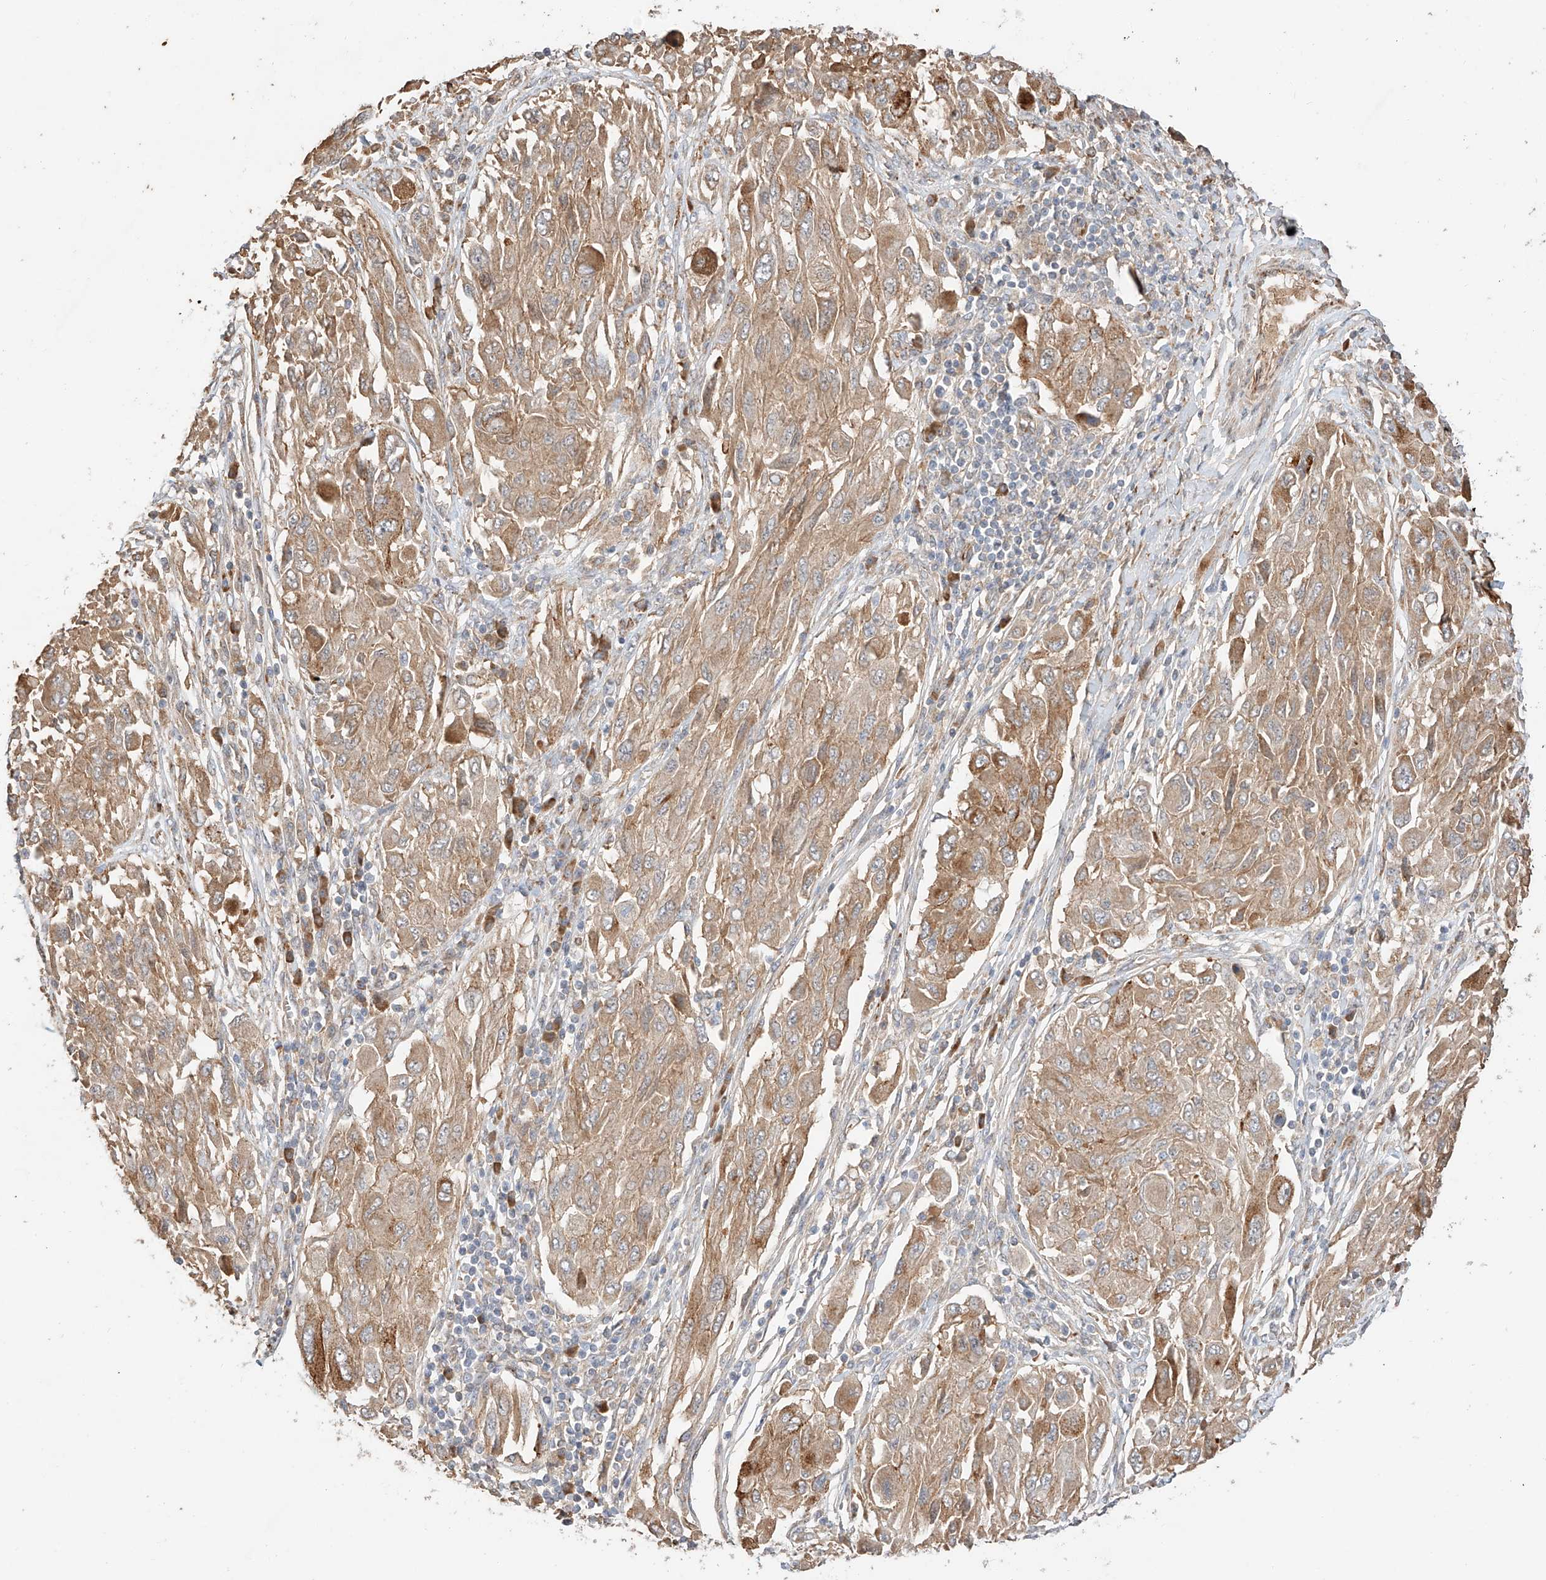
{"staining": {"intensity": "weak", "quantity": ">75%", "location": "cytoplasmic/membranous"}, "tissue": "melanoma", "cell_type": "Tumor cells", "image_type": "cancer", "snomed": [{"axis": "morphology", "description": "Malignant melanoma, NOS"}, {"axis": "topography", "description": "Skin"}], "caption": "This image reveals immunohistochemistry staining of malignant melanoma, with low weak cytoplasmic/membranous positivity in approximately >75% of tumor cells.", "gene": "SUSD6", "patient": {"sex": "female", "age": 91}}